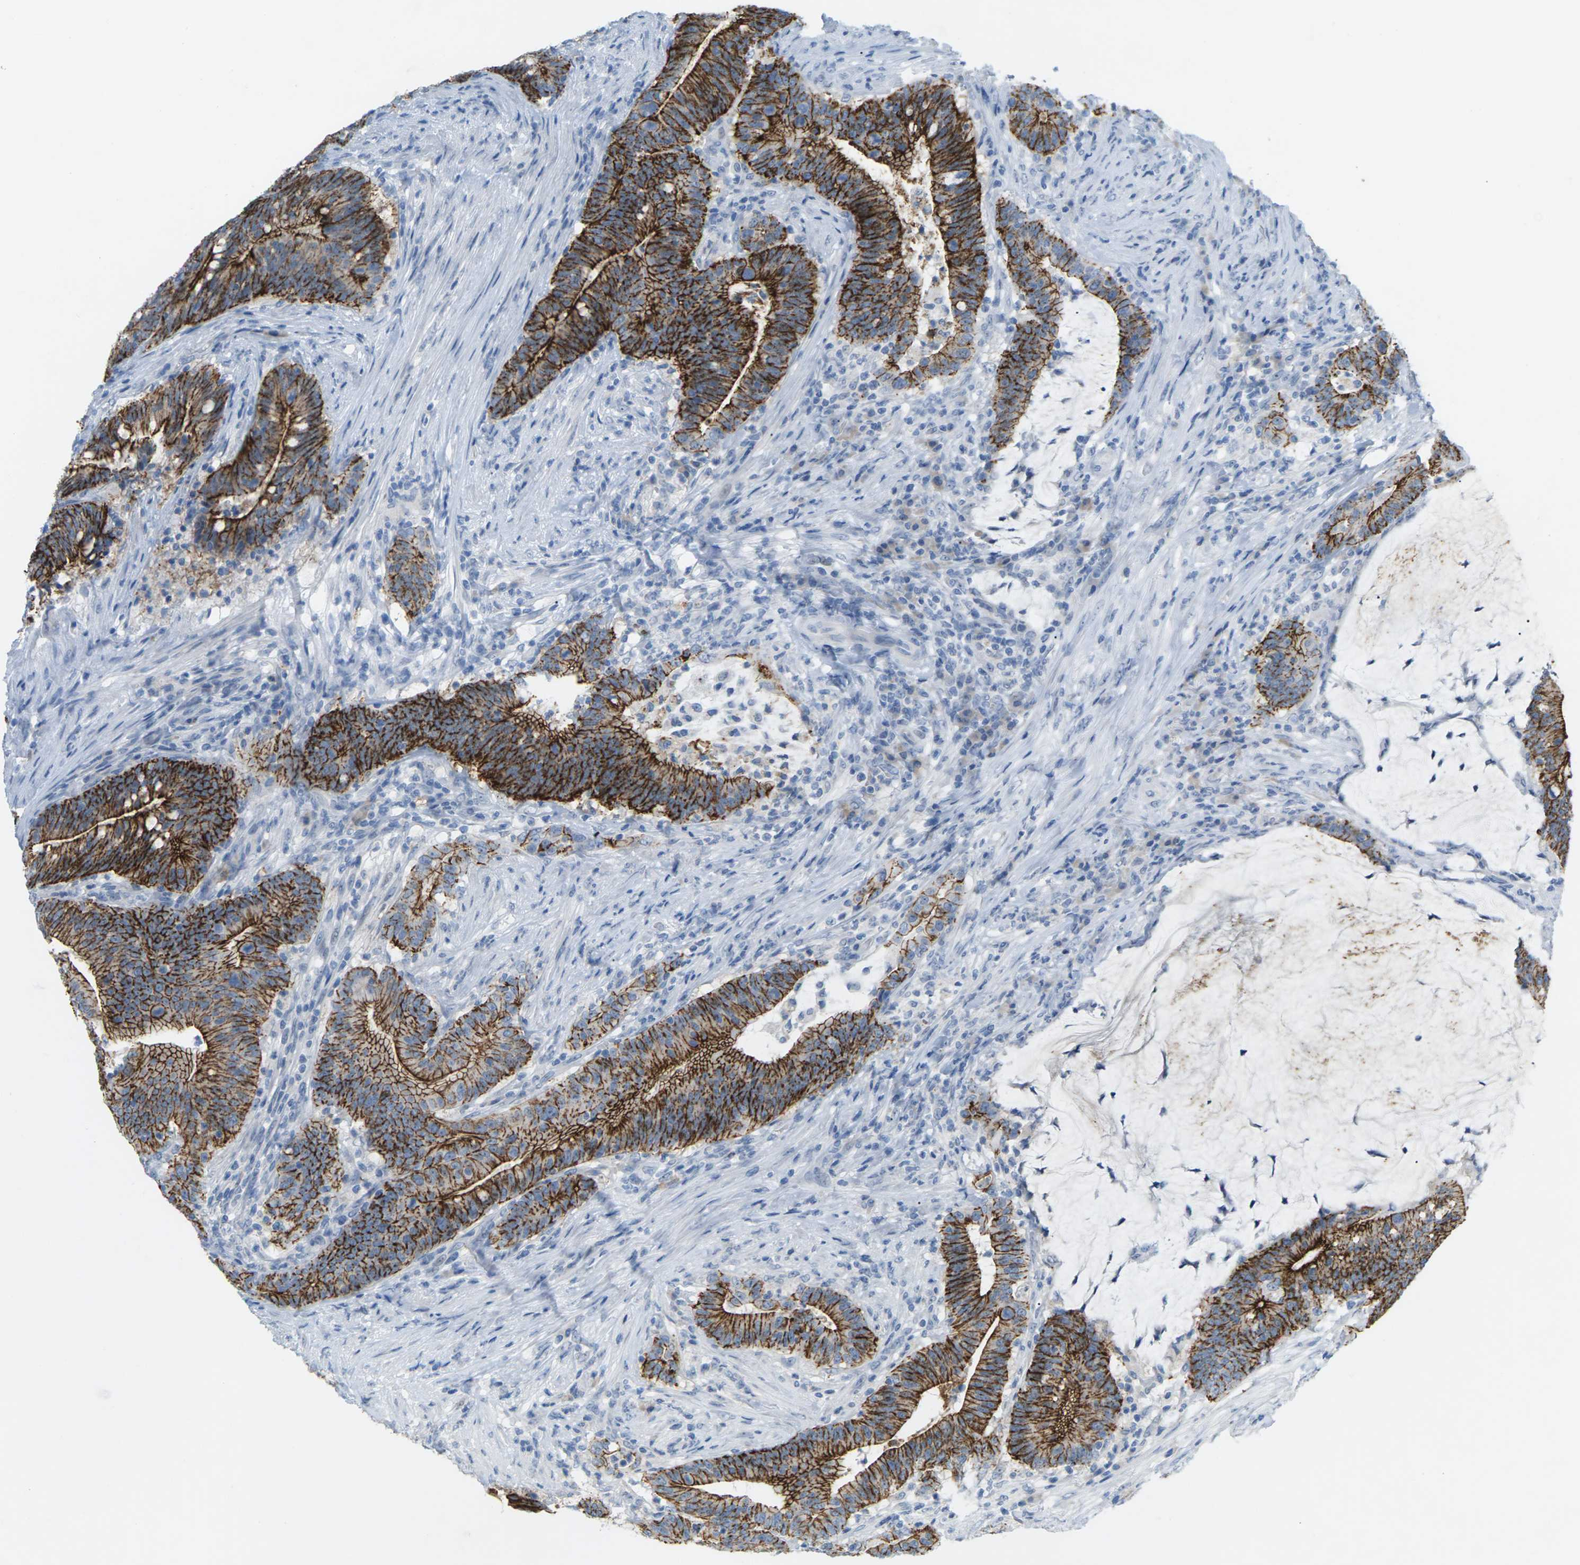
{"staining": {"intensity": "strong", "quantity": ">75%", "location": "cytoplasmic/membranous"}, "tissue": "colorectal cancer", "cell_type": "Tumor cells", "image_type": "cancer", "snomed": [{"axis": "morphology", "description": "Normal tissue, NOS"}, {"axis": "morphology", "description": "Adenocarcinoma, NOS"}, {"axis": "topography", "description": "Colon"}], "caption": "Colorectal cancer (adenocarcinoma) was stained to show a protein in brown. There is high levels of strong cytoplasmic/membranous expression in approximately >75% of tumor cells. Nuclei are stained in blue.", "gene": "CLDN3", "patient": {"sex": "female", "age": 66}}